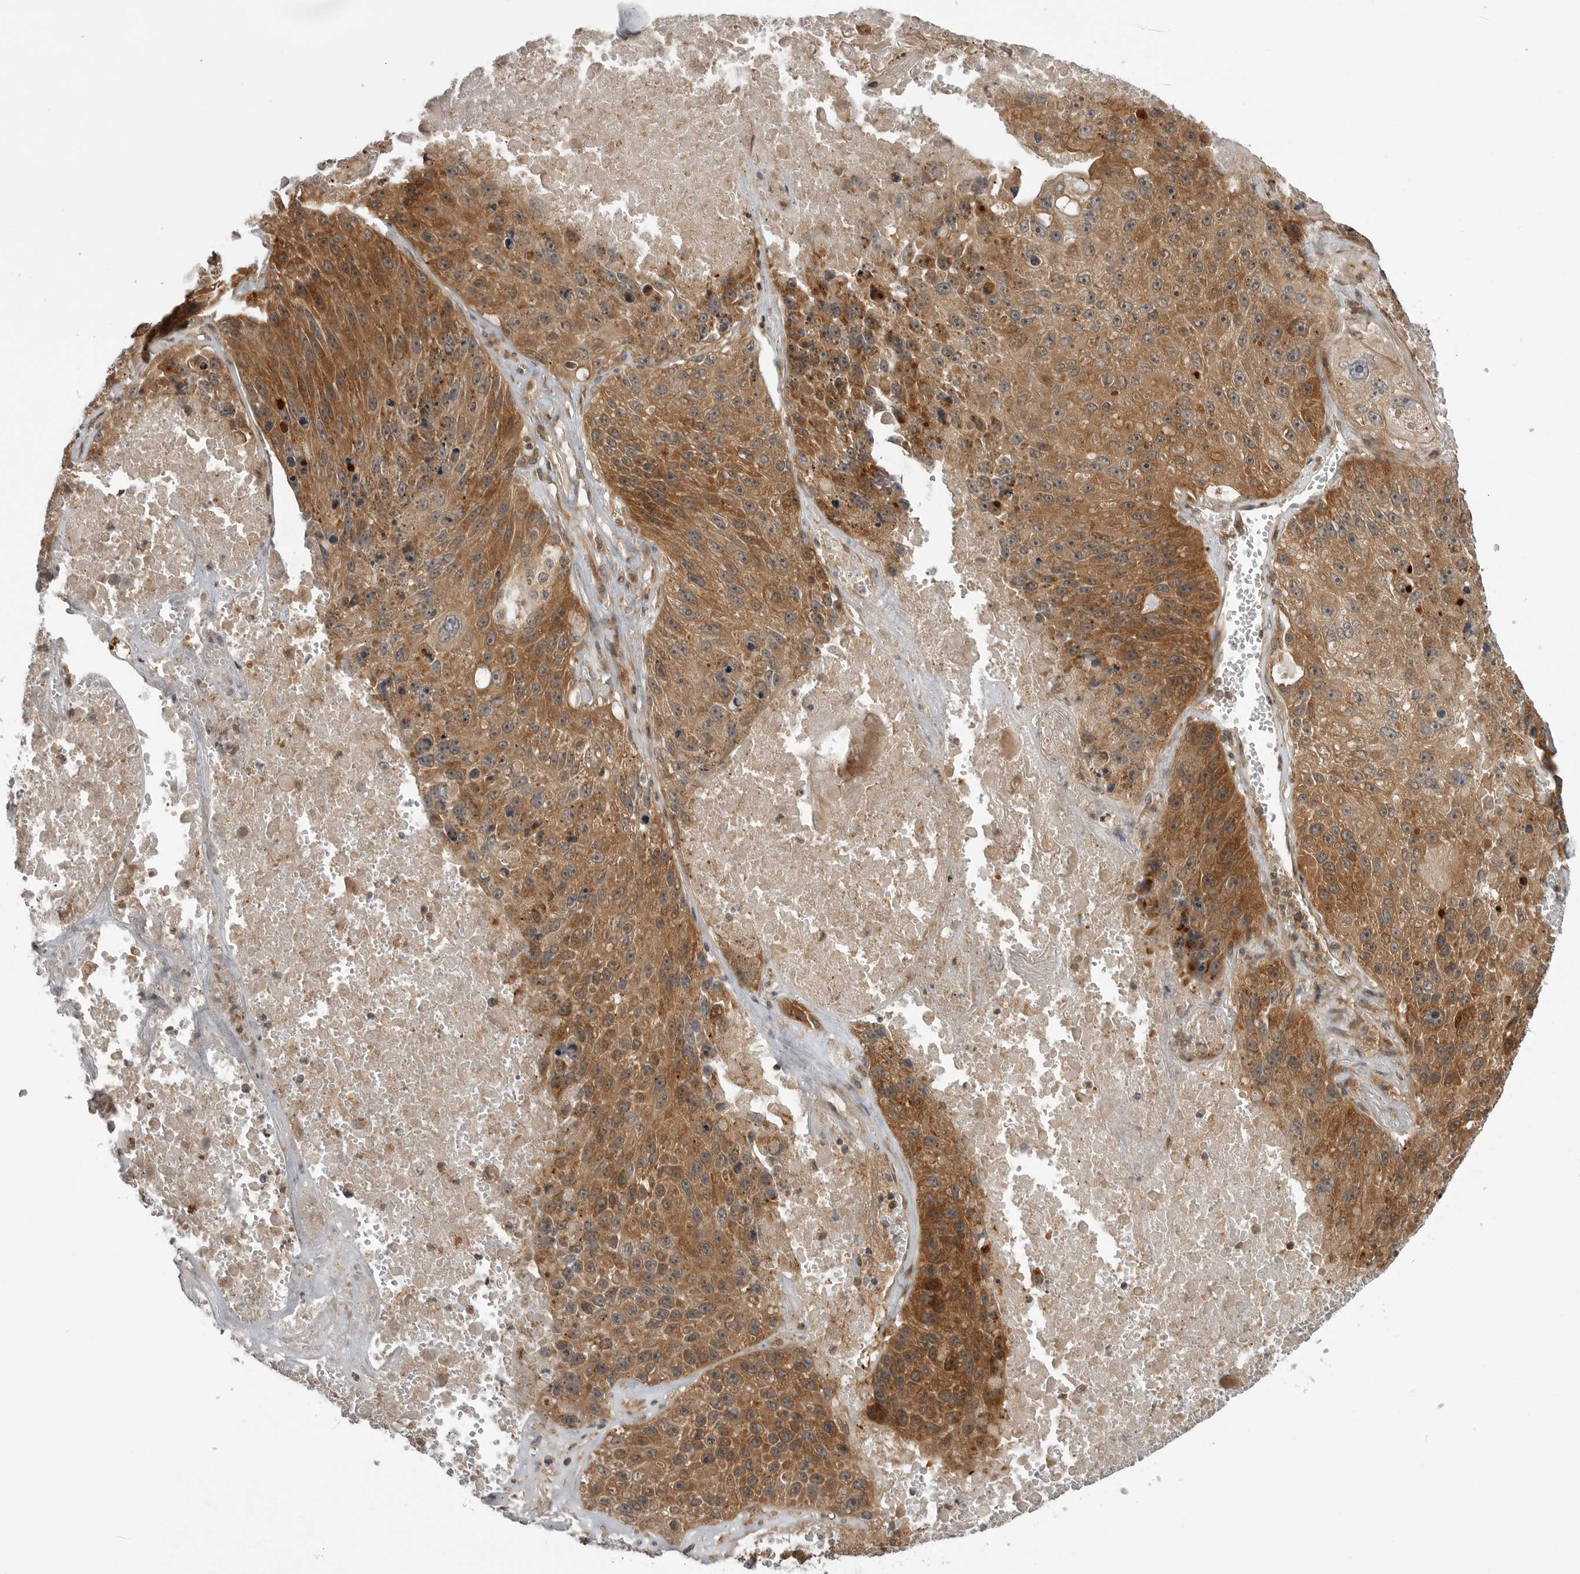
{"staining": {"intensity": "moderate", "quantity": ">75%", "location": "cytoplasmic/membranous"}, "tissue": "lung cancer", "cell_type": "Tumor cells", "image_type": "cancer", "snomed": [{"axis": "morphology", "description": "Squamous cell carcinoma, NOS"}, {"axis": "topography", "description": "Lung"}], "caption": "Lung cancer (squamous cell carcinoma) stained with a protein marker reveals moderate staining in tumor cells.", "gene": "LRRC45", "patient": {"sex": "male", "age": 61}}